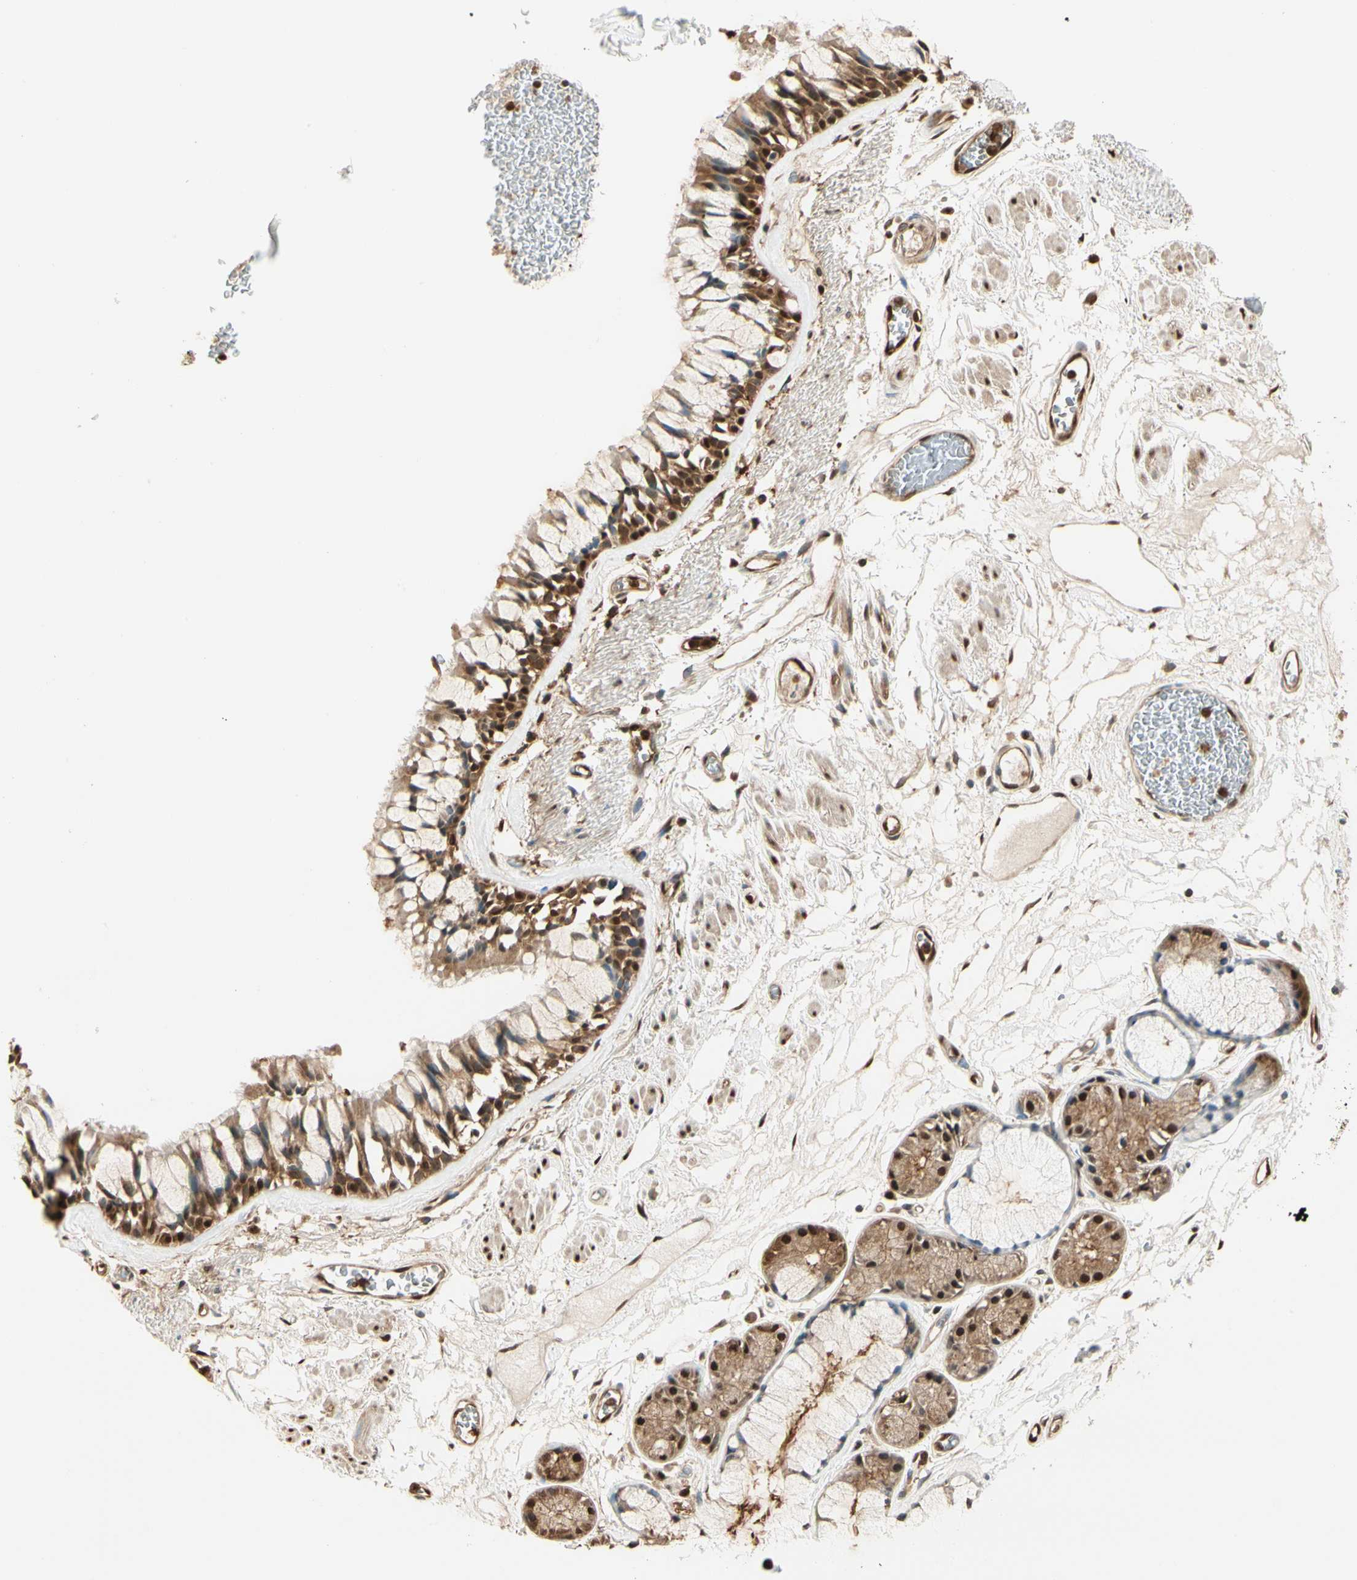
{"staining": {"intensity": "moderate", "quantity": ">75%", "location": "cytoplasmic/membranous,nuclear"}, "tissue": "bronchus", "cell_type": "Respiratory epithelial cells", "image_type": "normal", "snomed": [{"axis": "morphology", "description": "Normal tissue, NOS"}, {"axis": "topography", "description": "Bronchus"}], "caption": "This is an image of immunohistochemistry staining of benign bronchus, which shows moderate staining in the cytoplasmic/membranous,nuclear of respiratory epithelial cells.", "gene": "PNCK", "patient": {"sex": "male", "age": 66}}